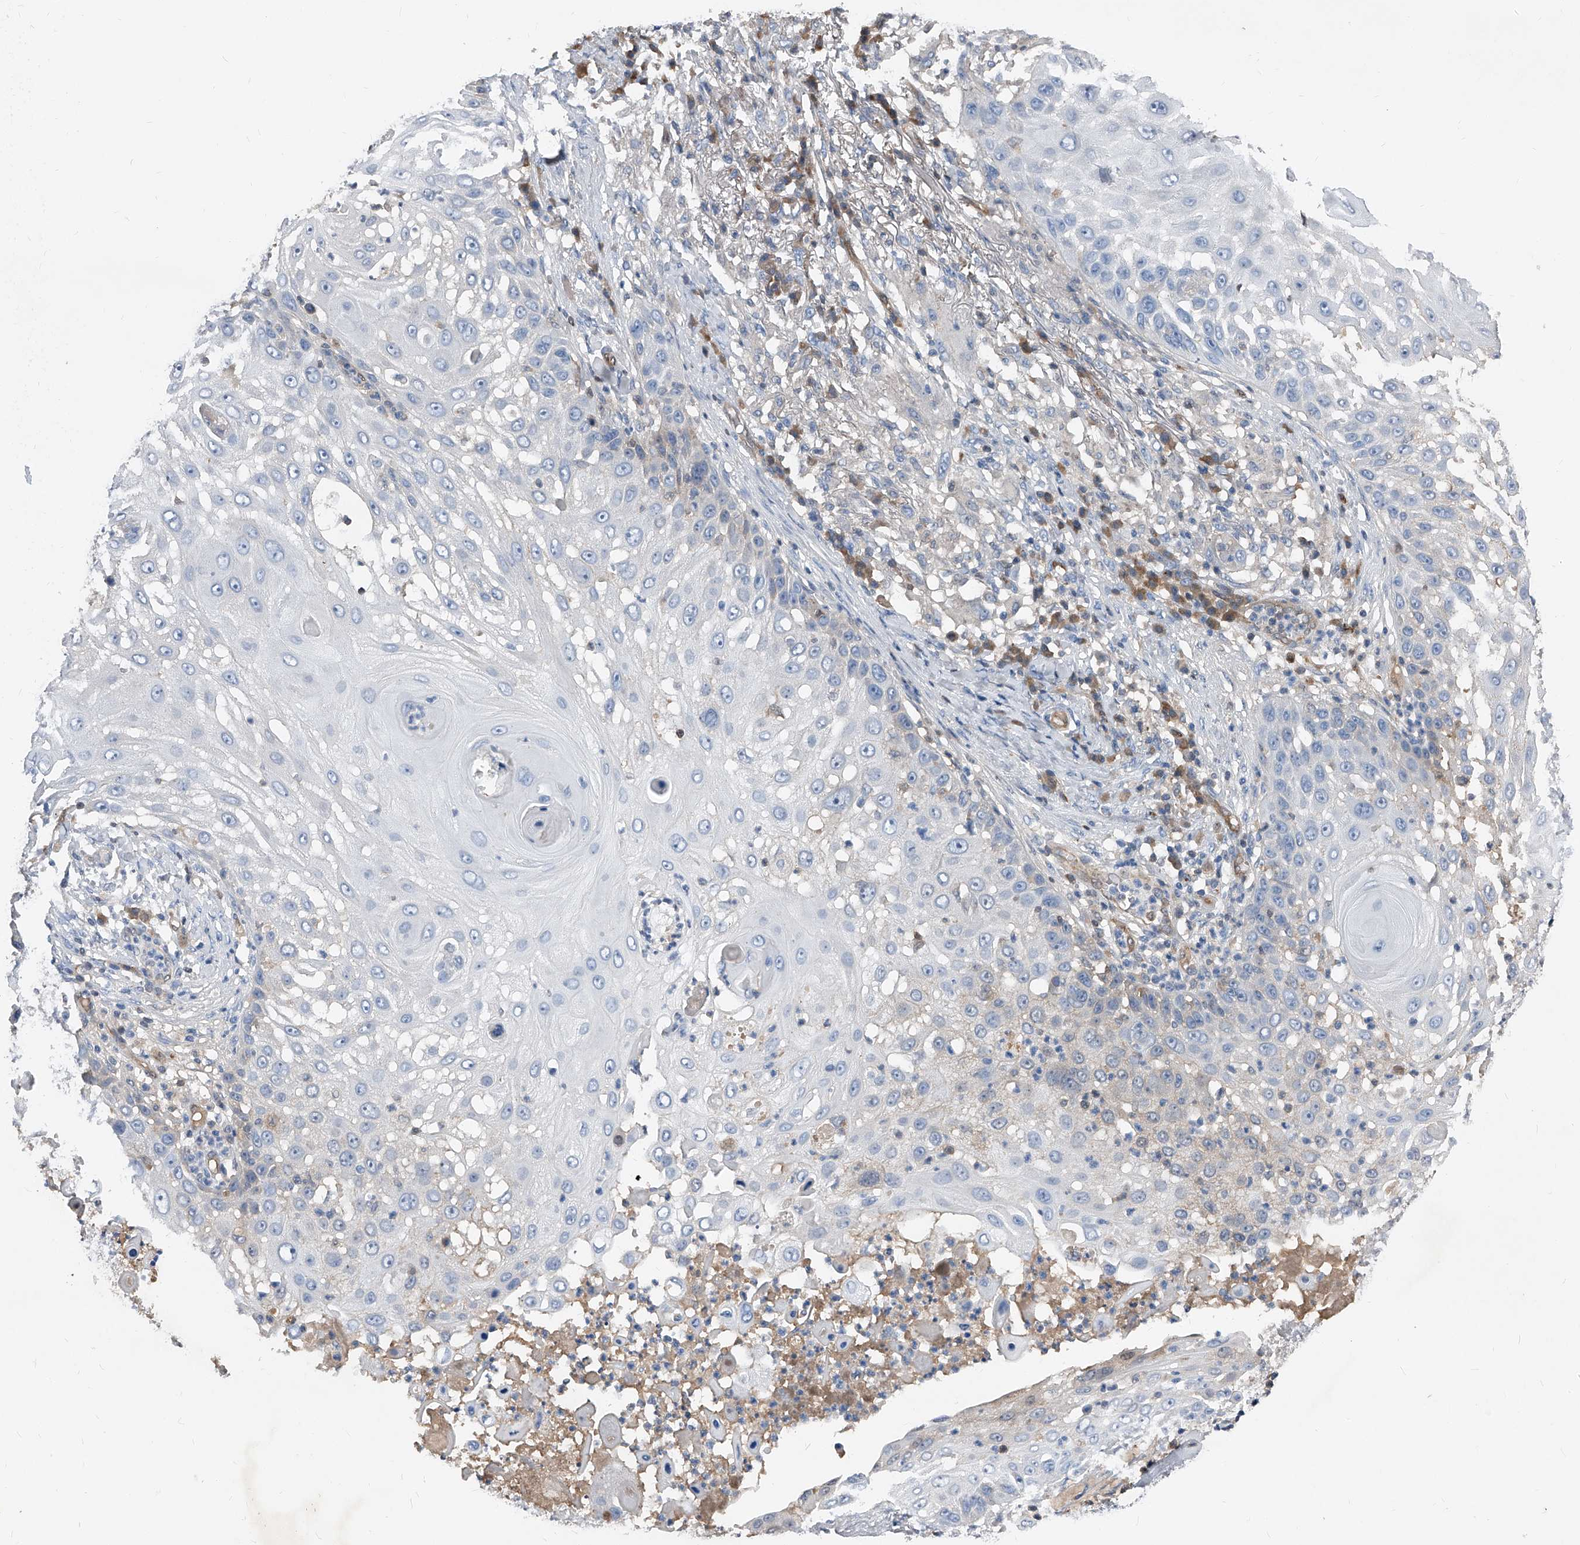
{"staining": {"intensity": "negative", "quantity": "none", "location": "none"}, "tissue": "skin cancer", "cell_type": "Tumor cells", "image_type": "cancer", "snomed": [{"axis": "morphology", "description": "Squamous cell carcinoma, NOS"}, {"axis": "topography", "description": "Skin"}], "caption": "Immunohistochemistry of human skin cancer exhibits no positivity in tumor cells. (DAB (3,3'-diaminobenzidine) IHC visualized using brightfield microscopy, high magnification).", "gene": "MAP2K6", "patient": {"sex": "female", "age": 44}}